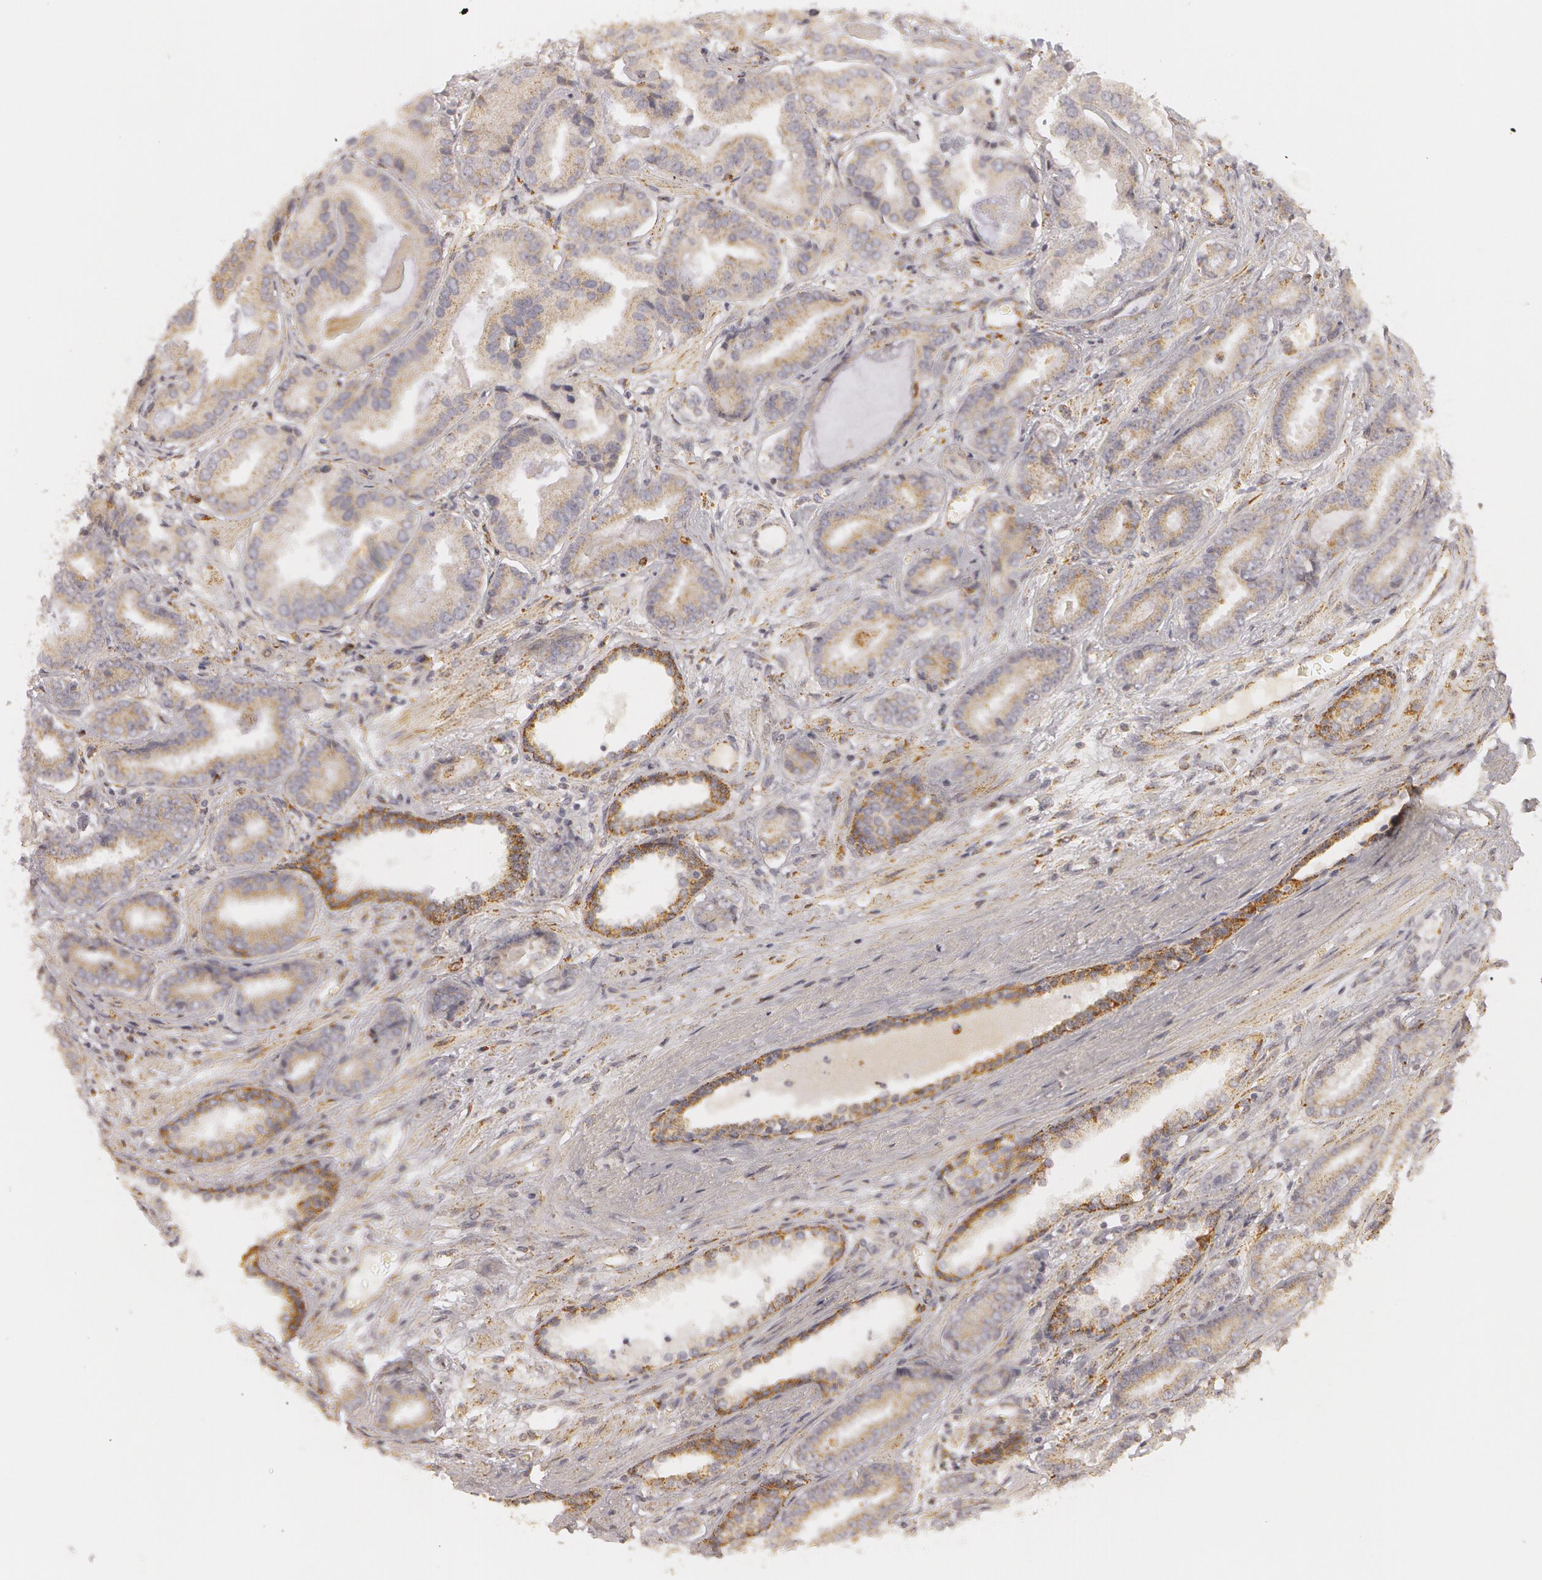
{"staining": {"intensity": "moderate", "quantity": ">75%", "location": "cytoplasmic/membranous"}, "tissue": "prostate cancer", "cell_type": "Tumor cells", "image_type": "cancer", "snomed": [{"axis": "morphology", "description": "Adenocarcinoma, Low grade"}, {"axis": "topography", "description": "Prostate"}], "caption": "An immunohistochemistry image of neoplastic tissue is shown. Protein staining in brown shows moderate cytoplasmic/membranous positivity in prostate cancer (adenocarcinoma (low-grade)) within tumor cells. (DAB (3,3'-diaminobenzidine) IHC with brightfield microscopy, high magnification).", "gene": "C7", "patient": {"sex": "male", "age": 65}}